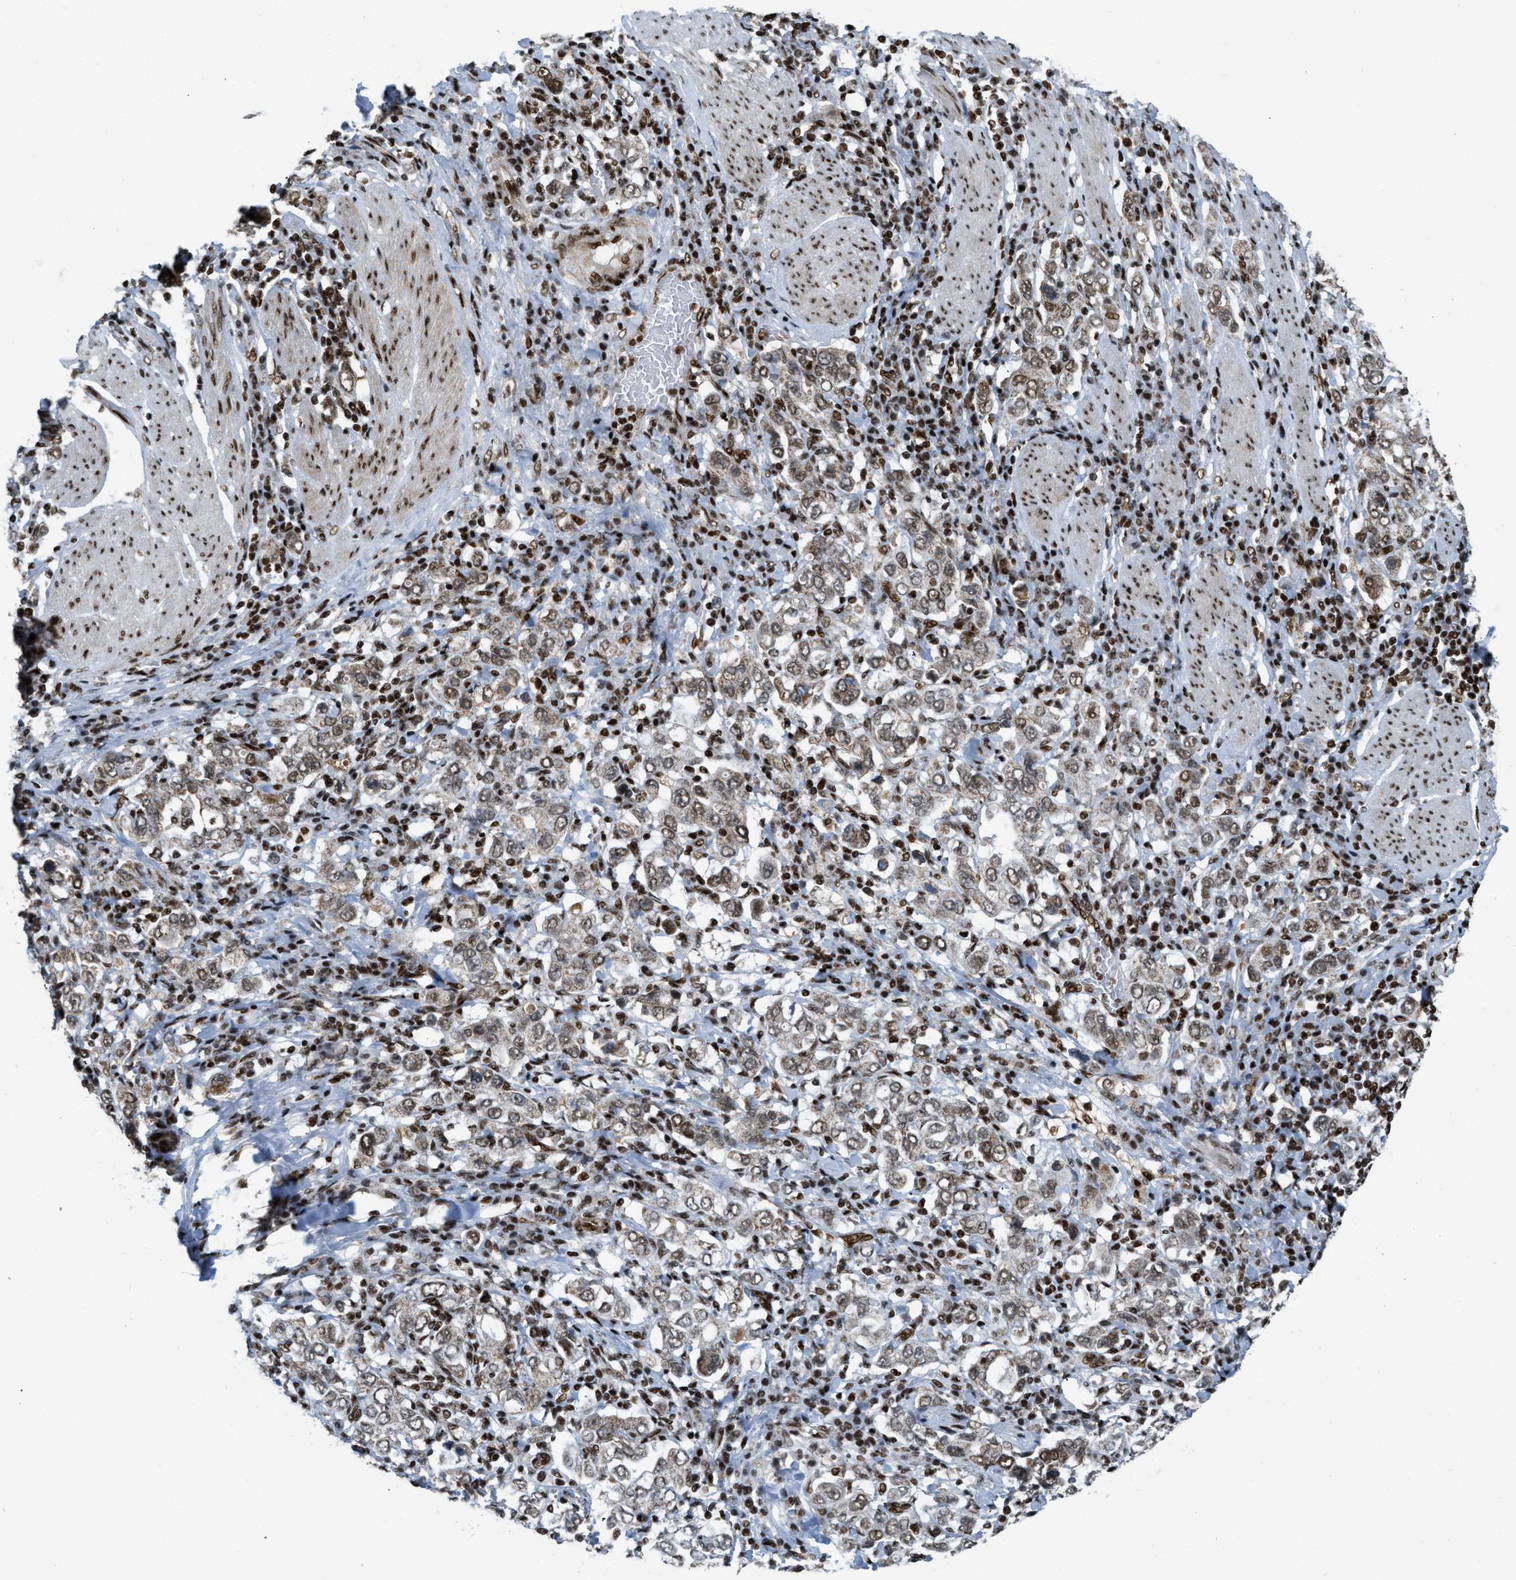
{"staining": {"intensity": "strong", "quantity": ">75%", "location": "nuclear"}, "tissue": "stomach cancer", "cell_type": "Tumor cells", "image_type": "cancer", "snomed": [{"axis": "morphology", "description": "Adenocarcinoma, NOS"}, {"axis": "topography", "description": "Stomach, upper"}], "caption": "Stomach adenocarcinoma tissue exhibits strong nuclear expression in about >75% of tumor cells", "gene": "GABPB1", "patient": {"sex": "male", "age": 62}}